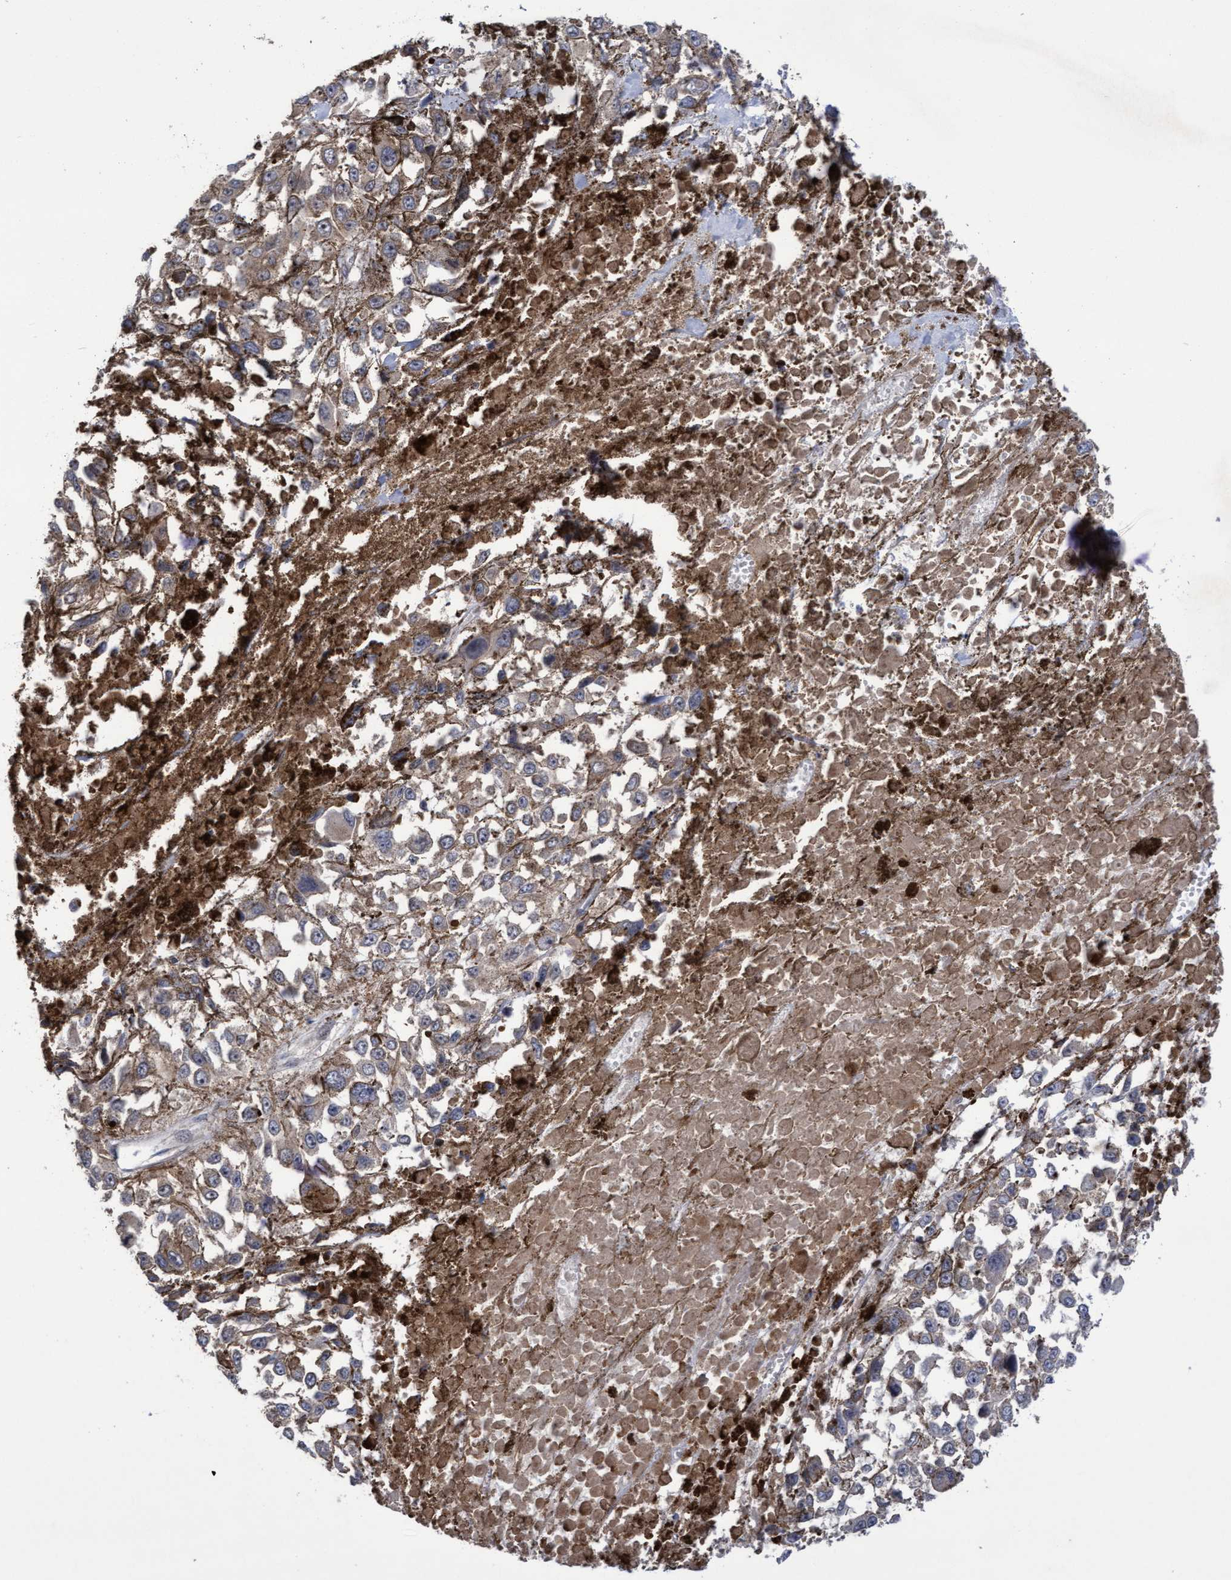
{"staining": {"intensity": "negative", "quantity": "none", "location": "none"}, "tissue": "melanoma", "cell_type": "Tumor cells", "image_type": "cancer", "snomed": [{"axis": "morphology", "description": "Malignant melanoma, Metastatic site"}, {"axis": "topography", "description": "Lymph node"}], "caption": "Tumor cells are negative for brown protein staining in melanoma.", "gene": "COBL", "patient": {"sex": "male", "age": 59}}